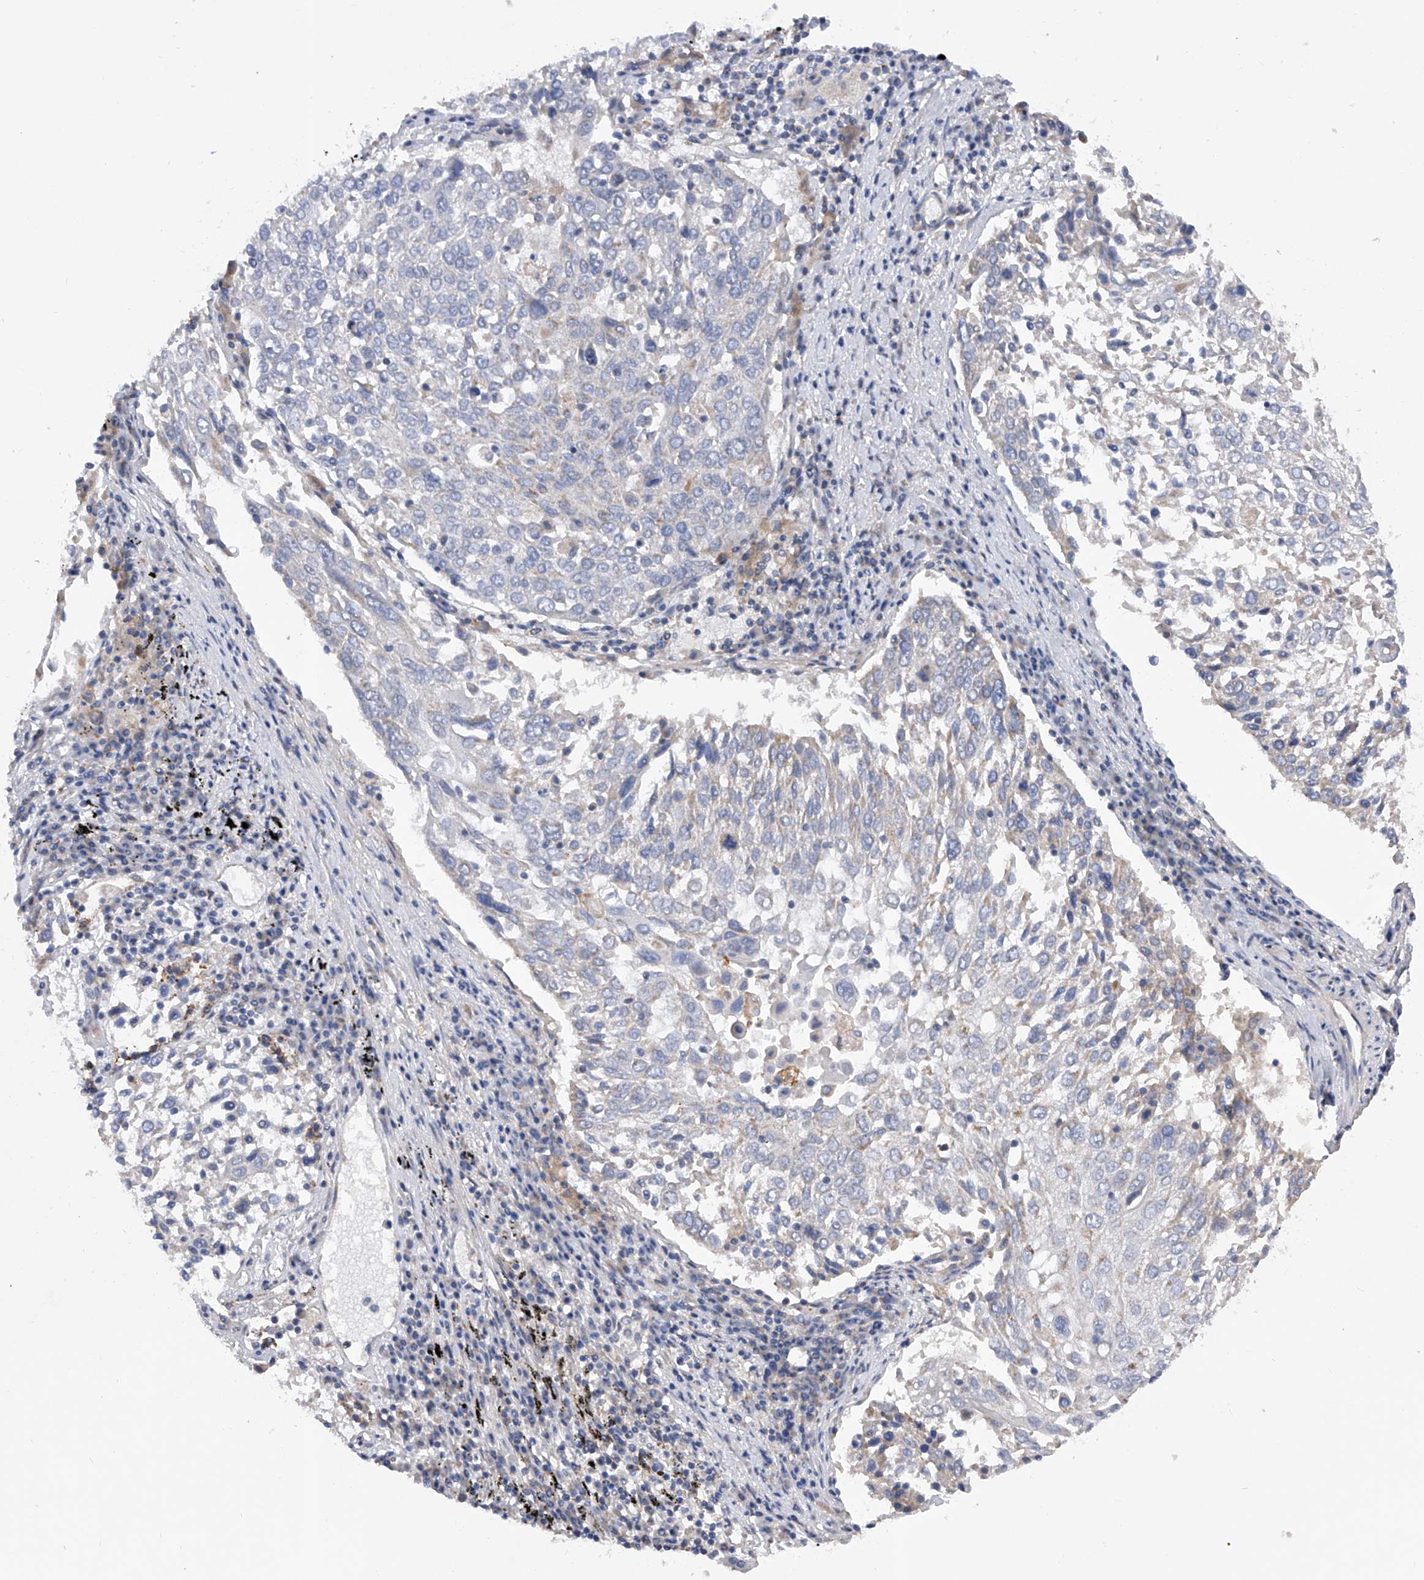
{"staining": {"intensity": "negative", "quantity": "none", "location": "none"}, "tissue": "lung cancer", "cell_type": "Tumor cells", "image_type": "cancer", "snomed": [{"axis": "morphology", "description": "Squamous cell carcinoma, NOS"}, {"axis": "topography", "description": "Lung"}], "caption": "A photomicrograph of lung cancer (squamous cell carcinoma) stained for a protein shows no brown staining in tumor cells.", "gene": "PDSS2", "patient": {"sex": "male", "age": 65}}